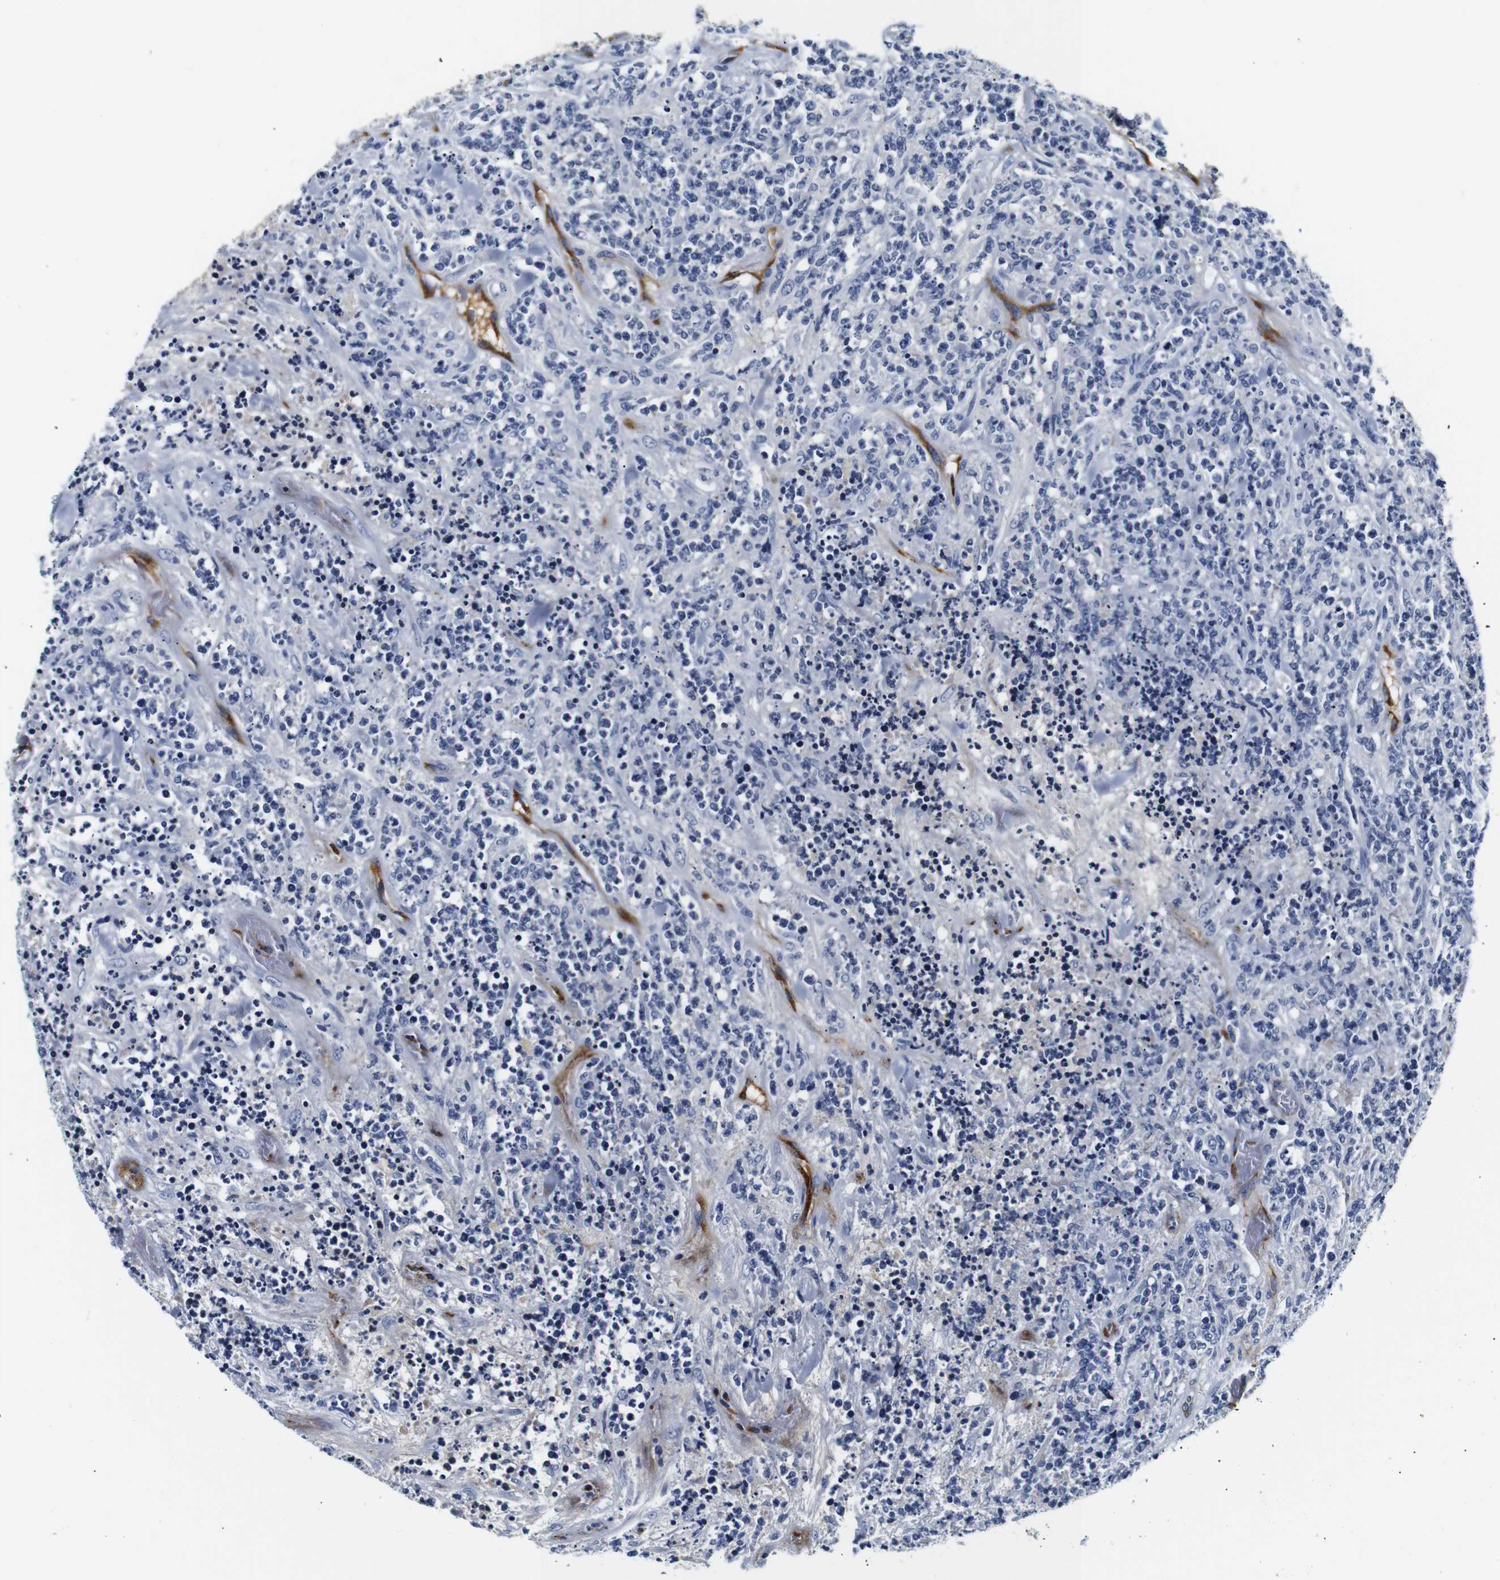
{"staining": {"intensity": "negative", "quantity": "none", "location": "none"}, "tissue": "lymphoma", "cell_type": "Tumor cells", "image_type": "cancer", "snomed": [{"axis": "morphology", "description": "Malignant lymphoma, non-Hodgkin's type, High grade"}, {"axis": "topography", "description": "Soft tissue"}], "caption": "DAB (3,3'-diaminobenzidine) immunohistochemical staining of lymphoma shows no significant staining in tumor cells.", "gene": "MUC4", "patient": {"sex": "male", "age": 18}}